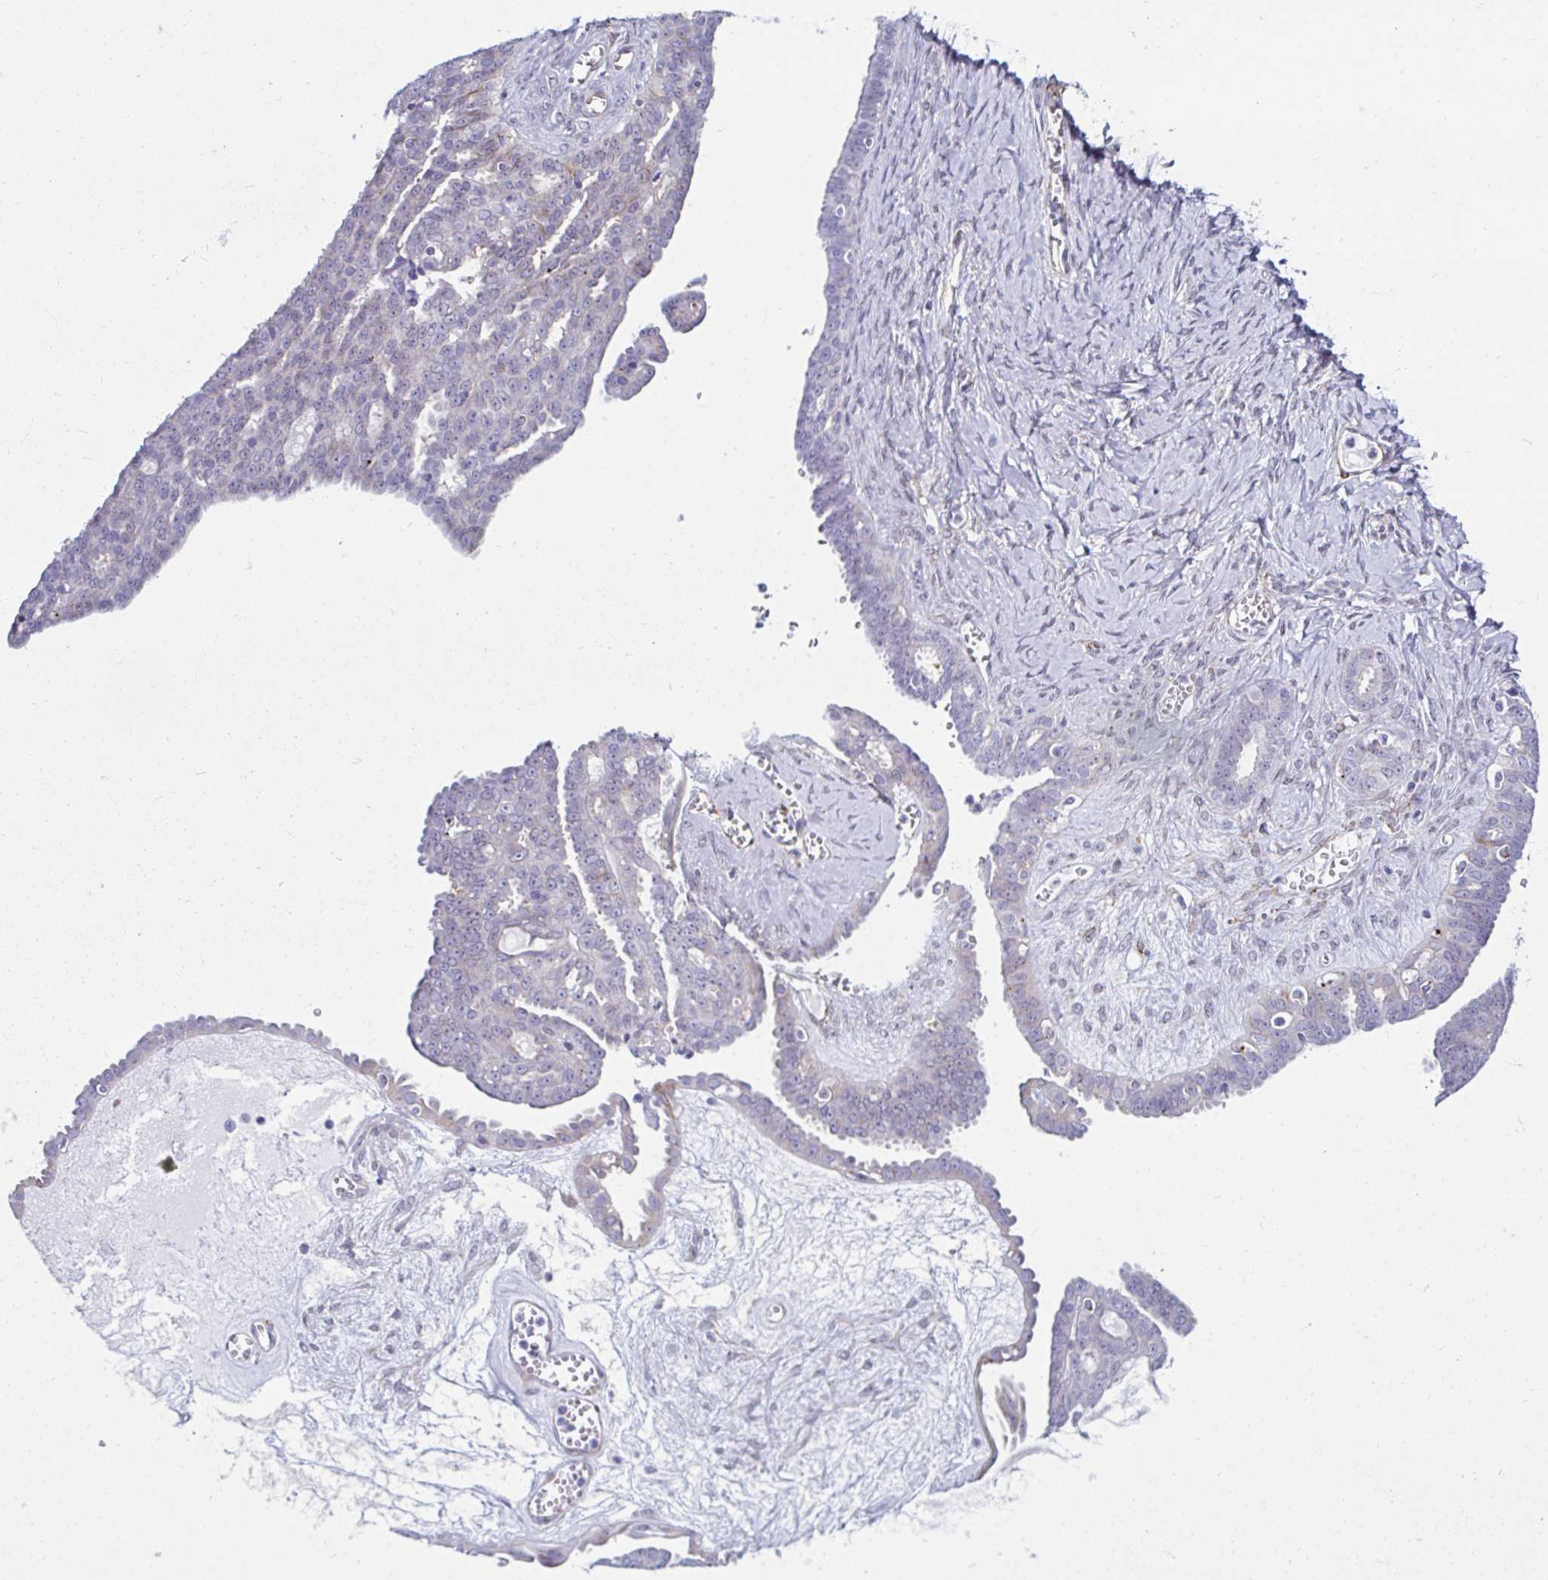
{"staining": {"intensity": "negative", "quantity": "none", "location": "none"}, "tissue": "ovarian cancer", "cell_type": "Tumor cells", "image_type": "cancer", "snomed": [{"axis": "morphology", "description": "Cystadenocarcinoma, serous, NOS"}, {"axis": "topography", "description": "Ovary"}], "caption": "Protein analysis of serous cystadenocarcinoma (ovarian) shows no significant expression in tumor cells.", "gene": "ANKRD62", "patient": {"sex": "female", "age": 71}}